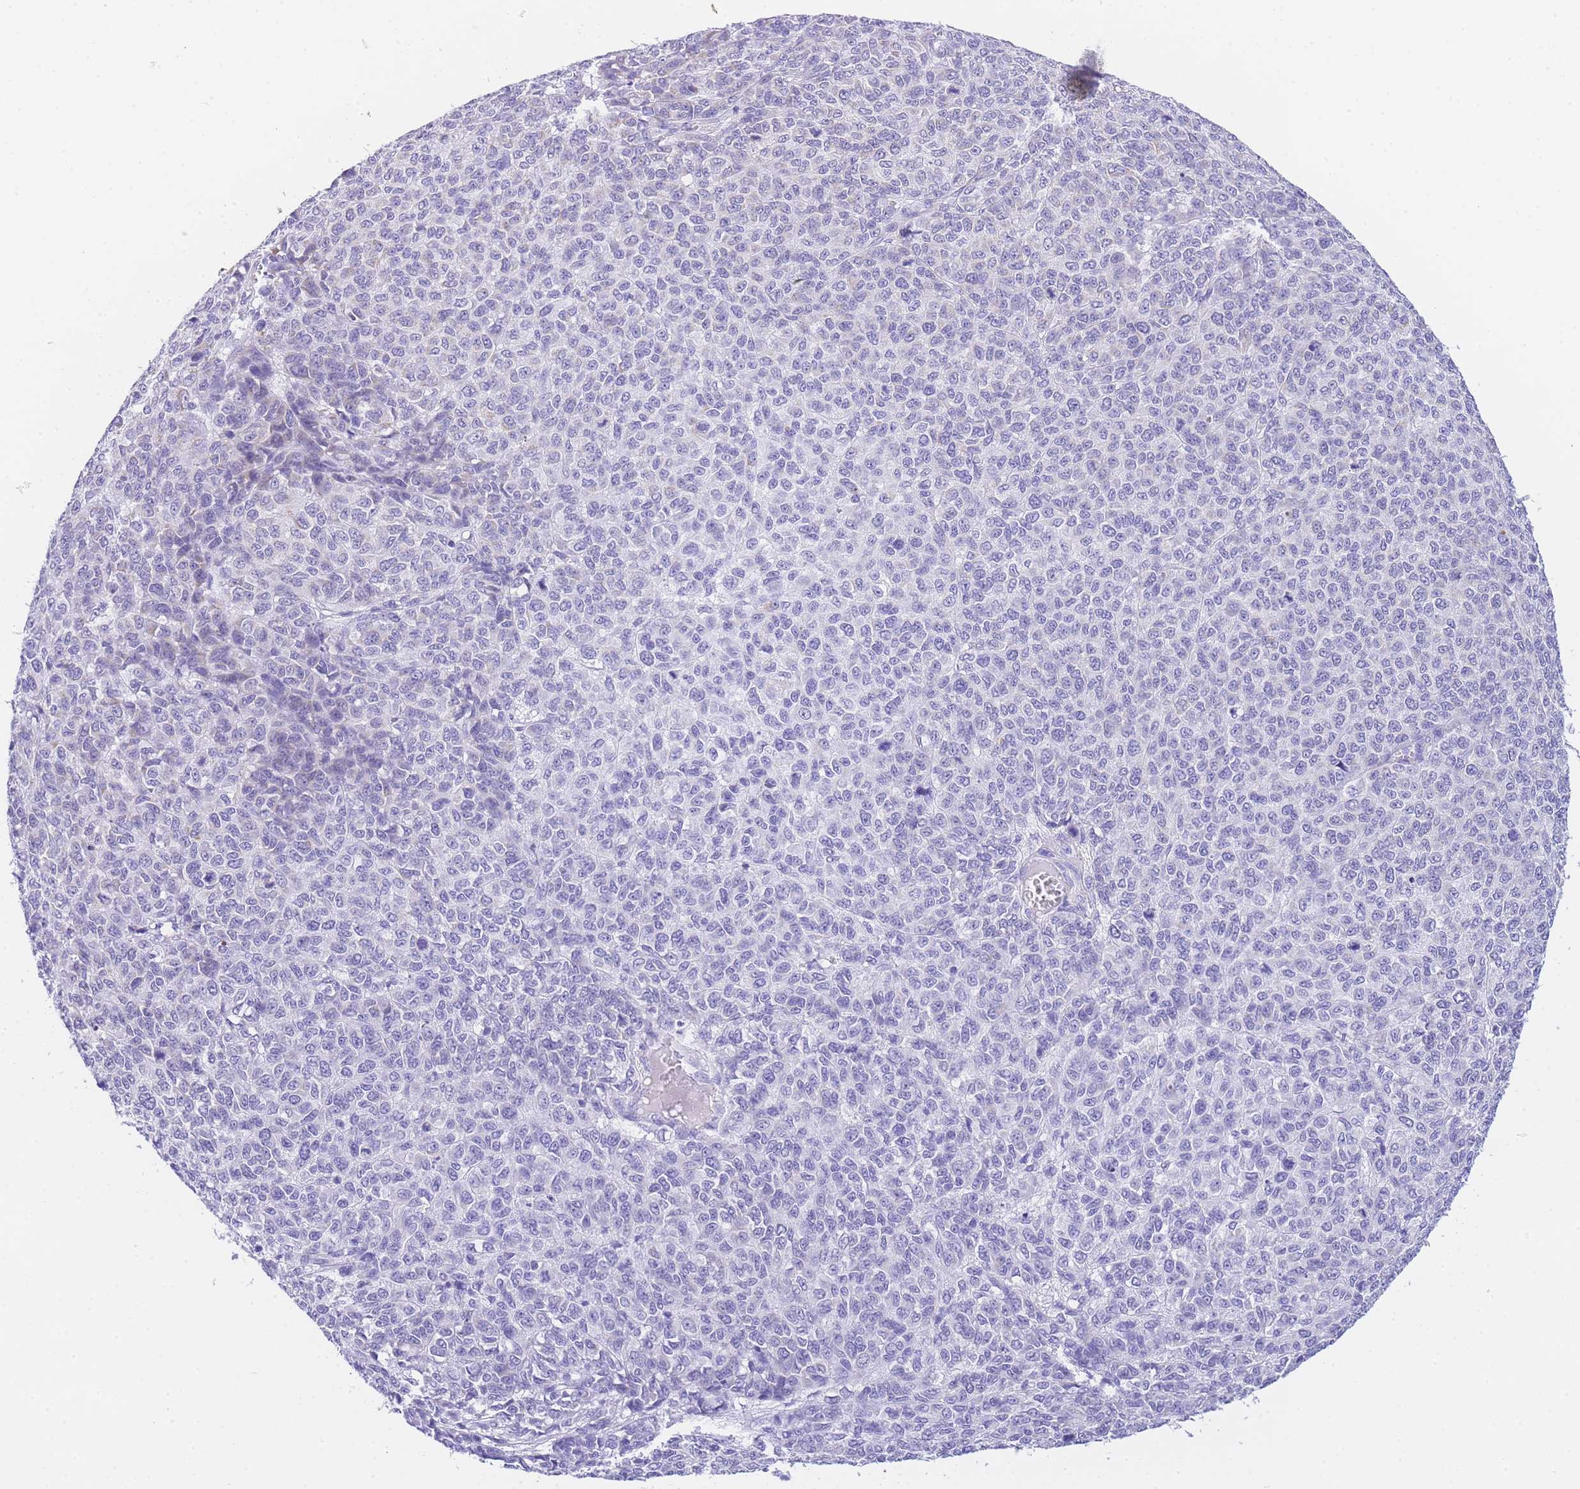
{"staining": {"intensity": "negative", "quantity": "none", "location": "none"}, "tissue": "melanoma", "cell_type": "Tumor cells", "image_type": "cancer", "snomed": [{"axis": "morphology", "description": "Malignant melanoma, NOS"}, {"axis": "topography", "description": "Skin"}], "caption": "Tumor cells are negative for protein expression in human melanoma.", "gene": "NKD2", "patient": {"sex": "male", "age": 49}}